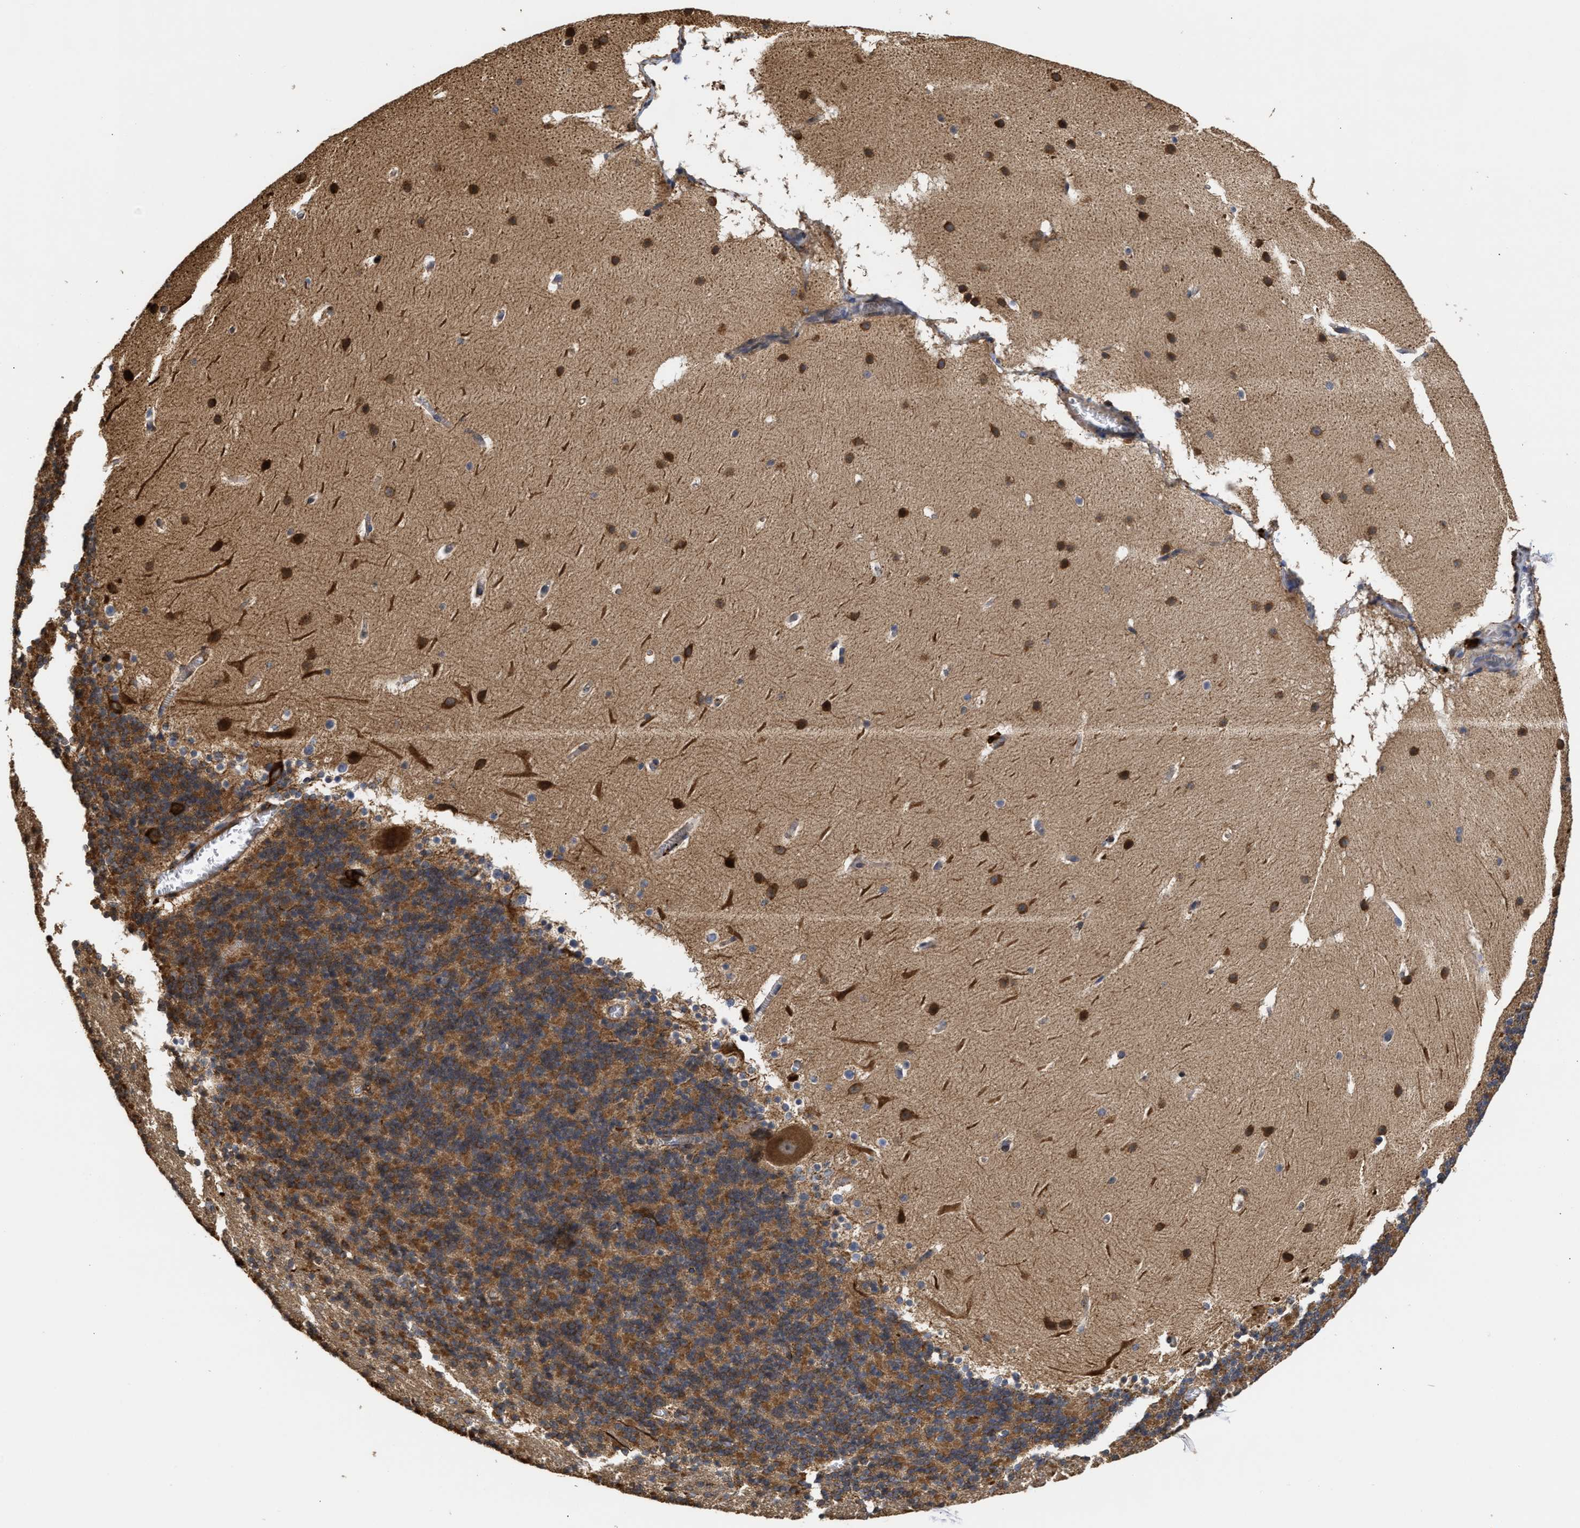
{"staining": {"intensity": "strong", "quantity": ">75%", "location": "cytoplasmic/membranous"}, "tissue": "cerebellum", "cell_type": "Cells in granular layer", "image_type": "normal", "snomed": [{"axis": "morphology", "description": "Normal tissue, NOS"}, {"axis": "topography", "description": "Cerebellum"}], "caption": "Brown immunohistochemical staining in benign cerebellum reveals strong cytoplasmic/membranous expression in approximately >75% of cells in granular layer.", "gene": "GOSR1", "patient": {"sex": "male", "age": 45}}